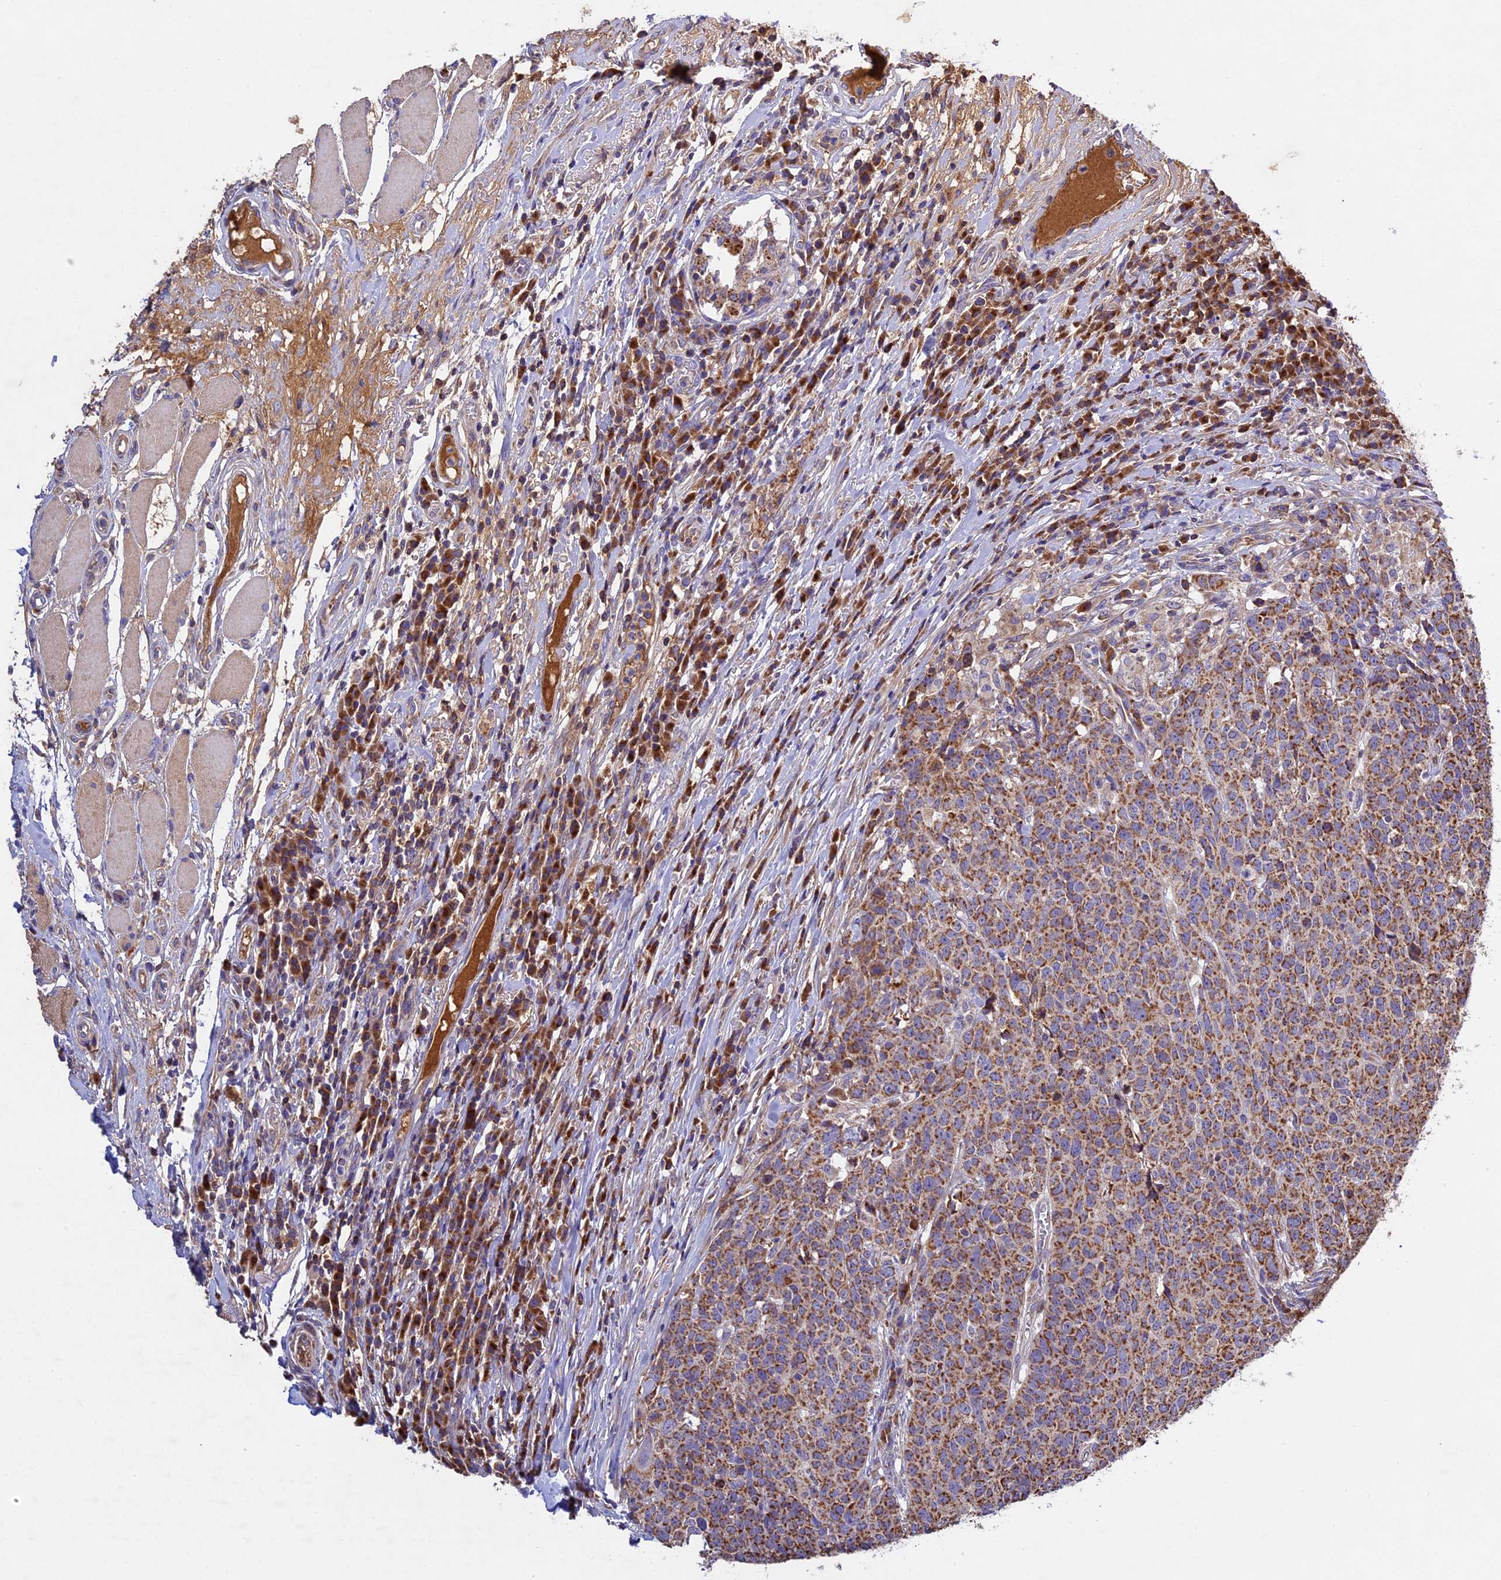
{"staining": {"intensity": "strong", "quantity": ">75%", "location": "cytoplasmic/membranous"}, "tissue": "head and neck cancer", "cell_type": "Tumor cells", "image_type": "cancer", "snomed": [{"axis": "morphology", "description": "Squamous cell carcinoma, NOS"}, {"axis": "topography", "description": "Head-Neck"}], "caption": "An immunohistochemistry image of tumor tissue is shown. Protein staining in brown highlights strong cytoplasmic/membranous positivity in squamous cell carcinoma (head and neck) within tumor cells. Immunohistochemistry stains the protein in brown and the nuclei are stained blue.", "gene": "OCEL1", "patient": {"sex": "male", "age": 66}}